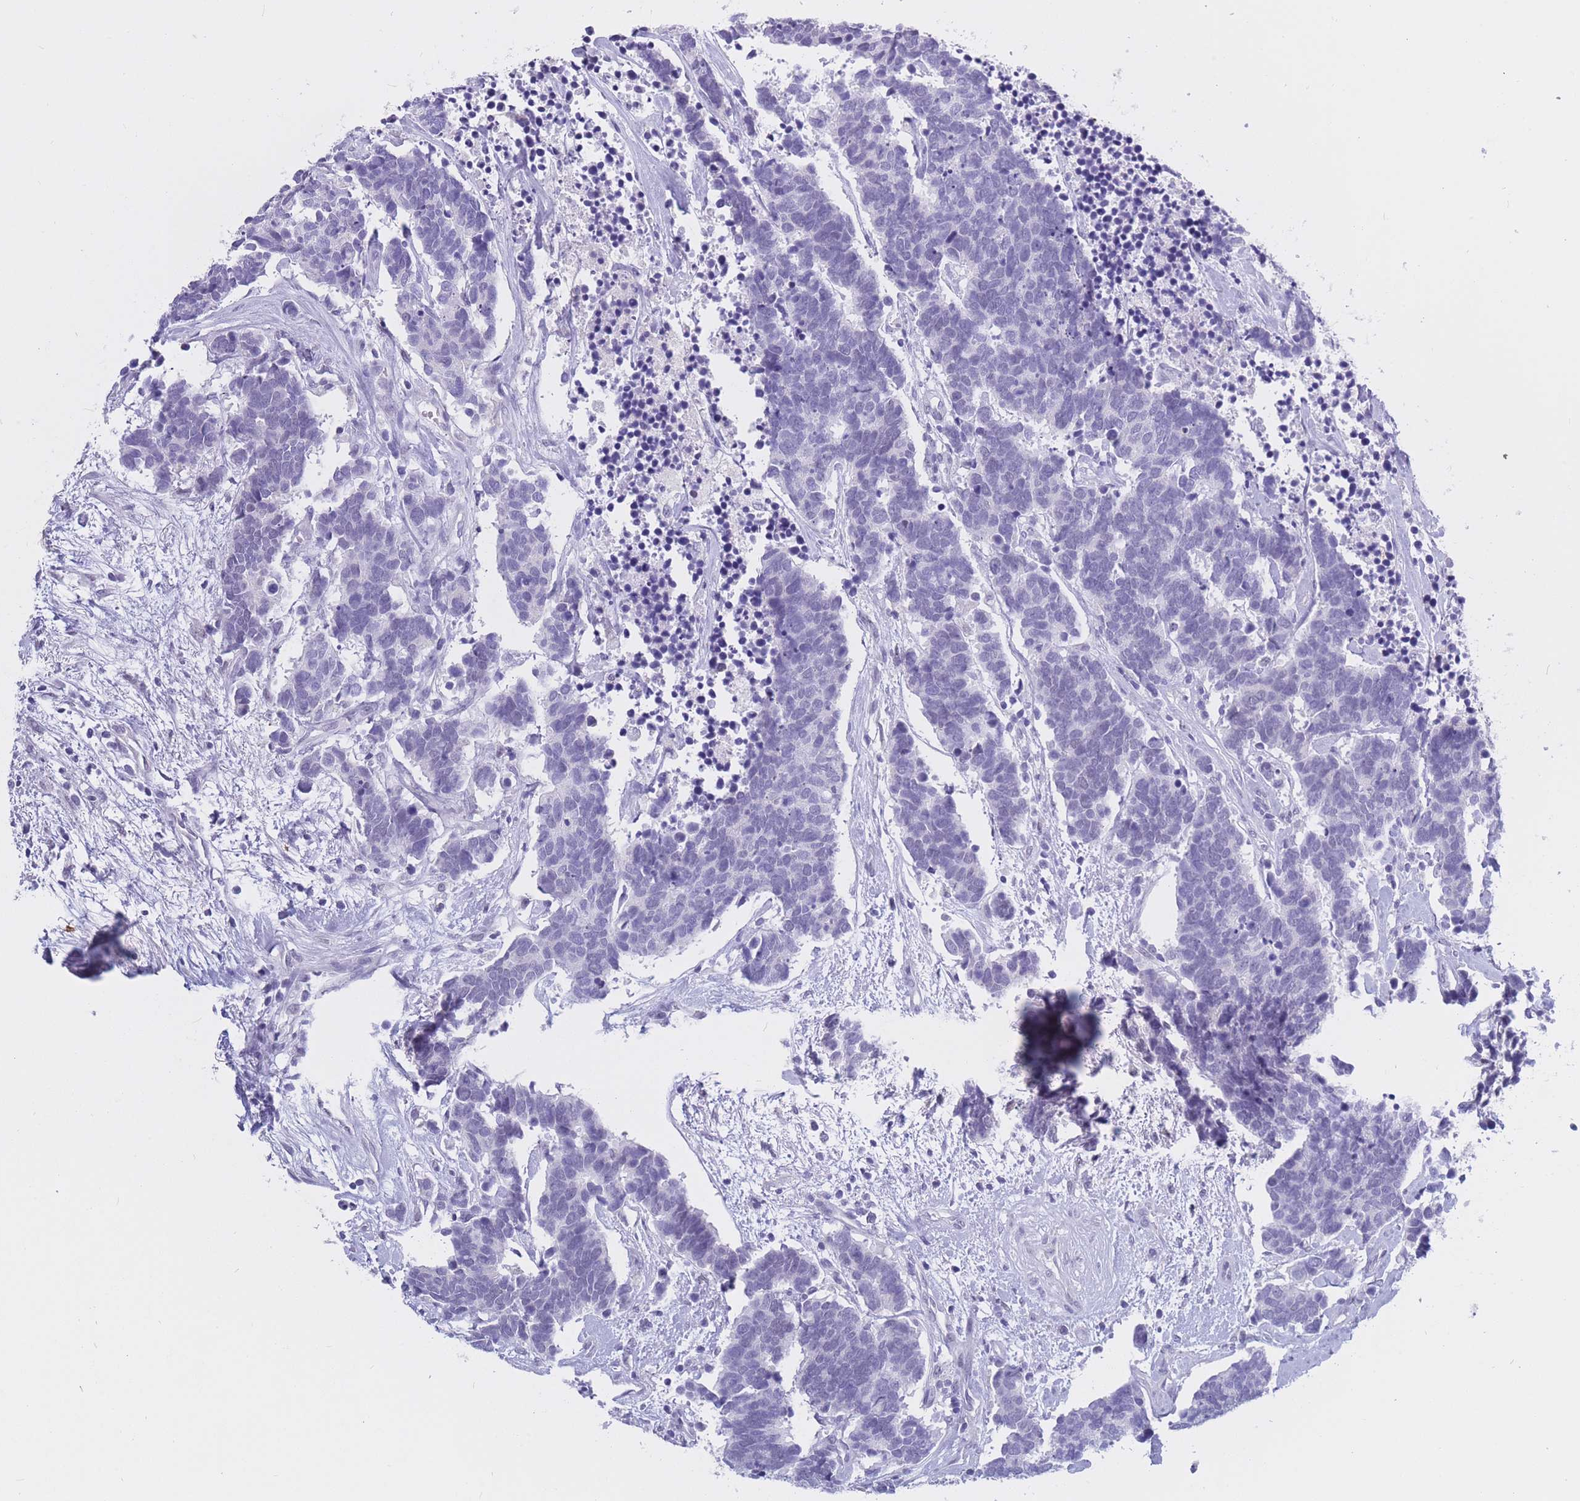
{"staining": {"intensity": "negative", "quantity": "none", "location": "none"}, "tissue": "carcinoid", "cell_type": "Tumor cells", "image_type": "cancer", "snomed": [{"axis": "morphology", "description": "Carcinoma, NOS"}, {"axis": "morphology", "description": "Carcinoid, malignant, NOS"}, {"axis": "topography", "description": "Urinary bladder"}], "caption": "IHC micrograph of neoplastic tissue: human malignant carcinoid stained with DAB reveals no significant protein staining in tumor cells. (Immunohistochemistry (ihc), brightfield microscopy, high magnification).", "gene": "BOP1", "patient": {"sex": "male", "age": 57}}